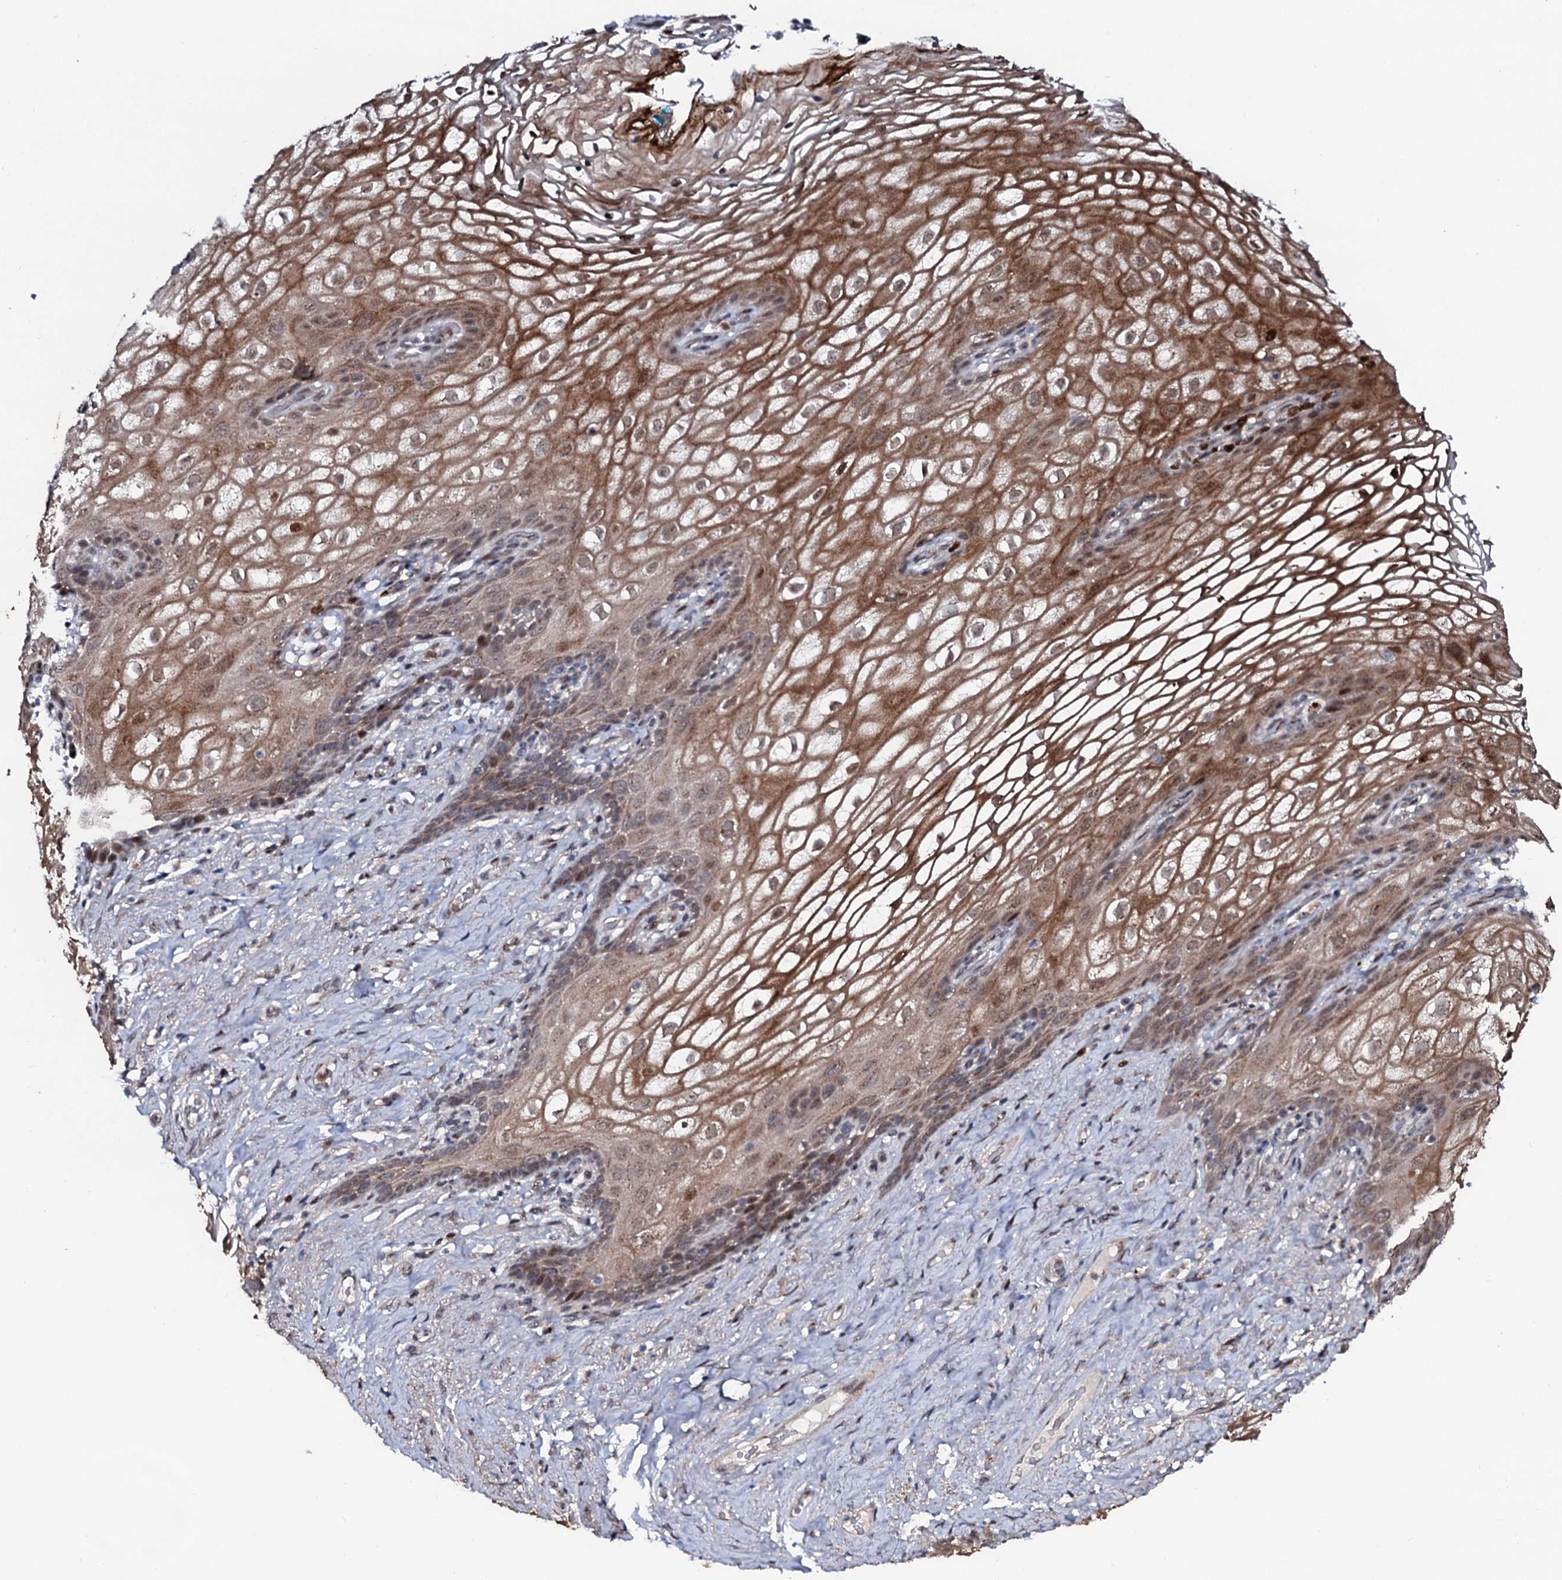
{"staining": {"intensity": "moderate", "quantity": ">75%", "location": "cytoplasmic/membranous,nuclear"}, "tissue": "vagina", "cell_type": "Squamous epithelial cells", "image_type": "normal", "snomed": [{"axis": "morphology", "description": "Normal tissue, NOS"}, {"axis": "topography", "description": "Vagina"}, {"axis": "topography", "description": "Peripheral nerve tissue"}], "caption": "IHC image of normal human vagina stained for a protein (brown), which reveals medium levels of moderate cytoplasmic/membranous,nuclear staining in about >75% of squamous epithelial cells.", "gene": "COG6", "patient": {"sex": "female", "age": 71}}